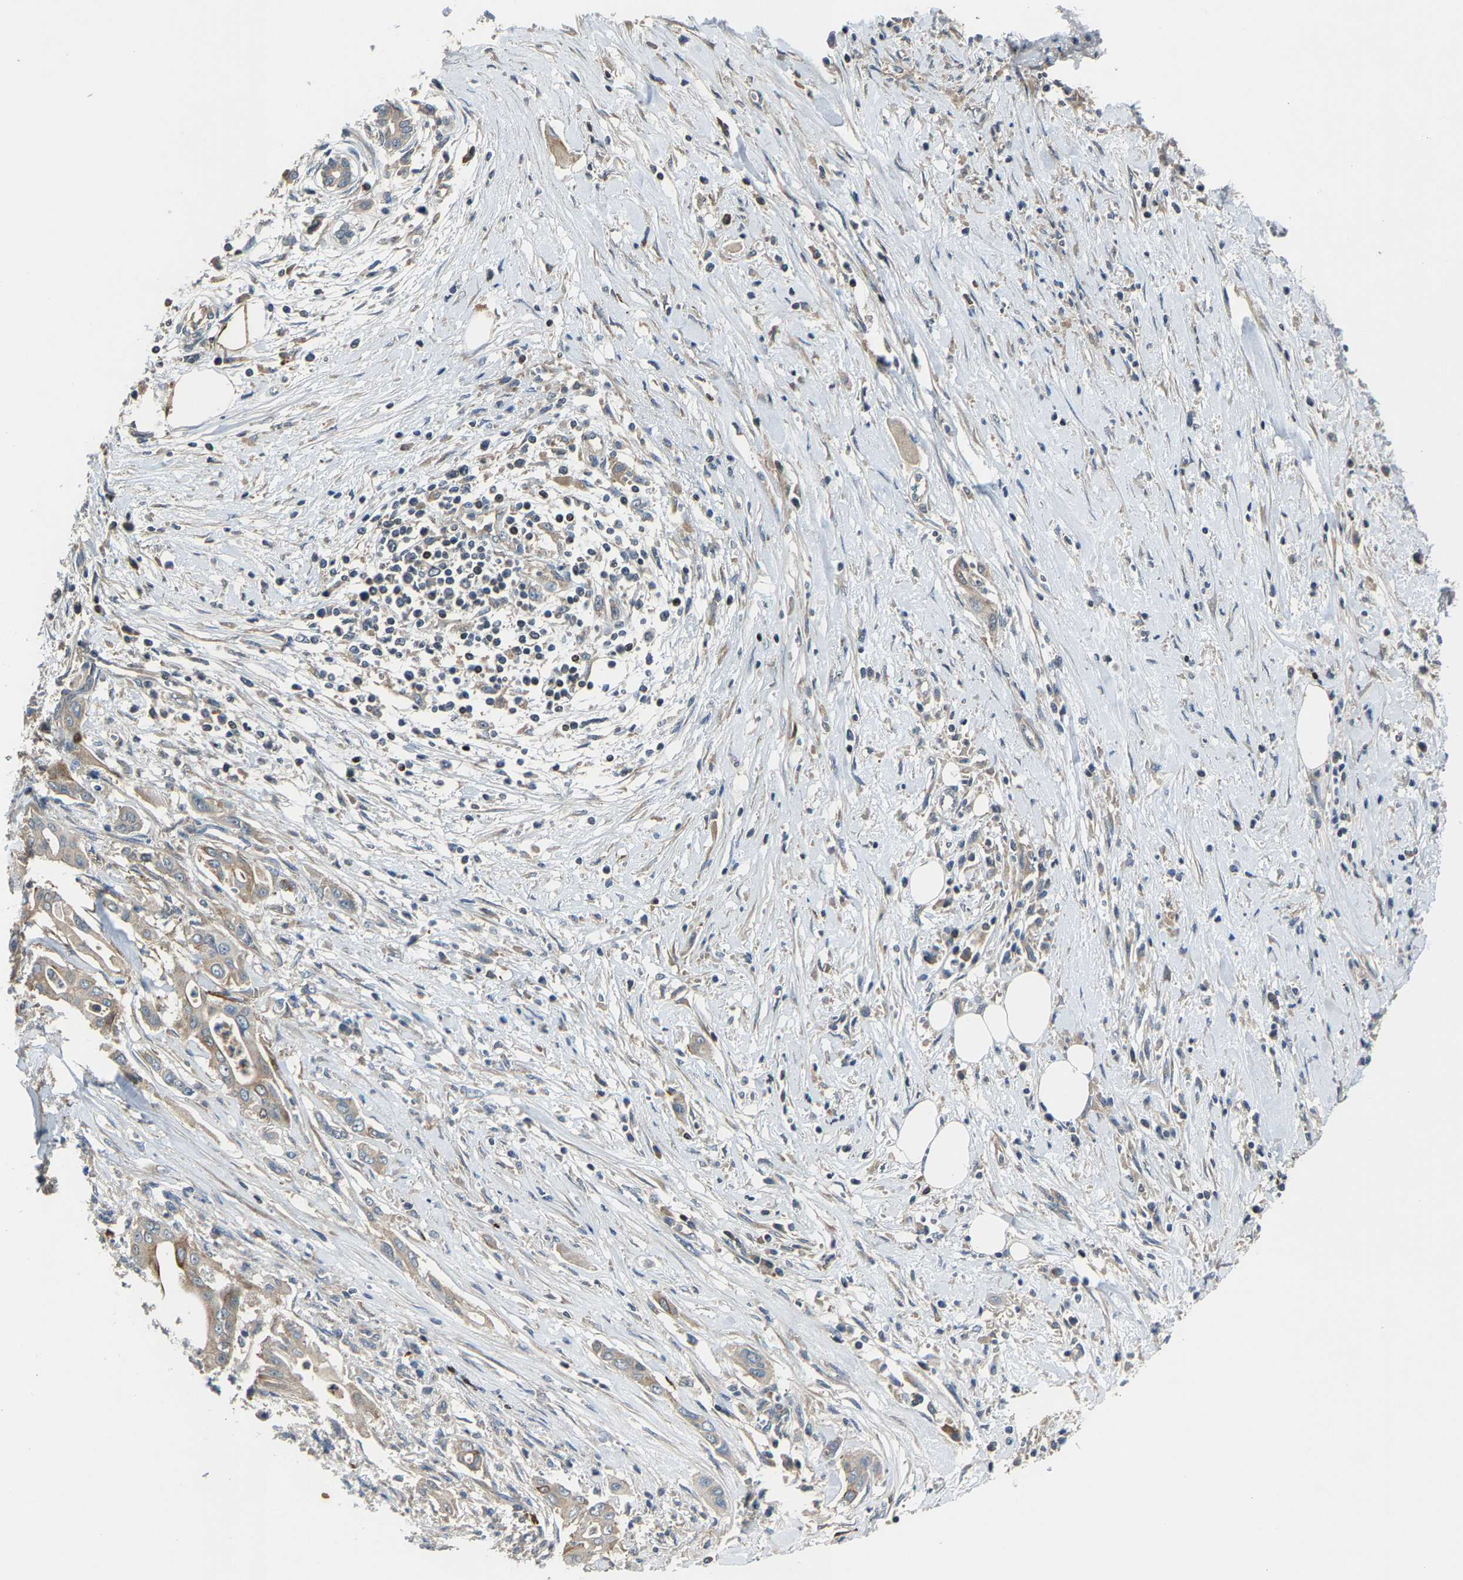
{"staining": {"intensity": "weak", "quantity": "<25%", "location": "cytoplasmic/membranous"}, "tissue": "pancreatic cancer", "cell_type": "Tumor cells", "image_type": "cancer", "snomed": [{"axis": "morphology", "description": "Adenocarcinoma, NOS"}, {"axis": "topography", "description": "Pancreas"}], "caption": "An immunohistochemistry image of pancreatic cancer is shown. There is no staining in tumor cells of pancreatic cancer.", "gene": "AGBL3", "patient": {"sex": "male", "age": 58}}